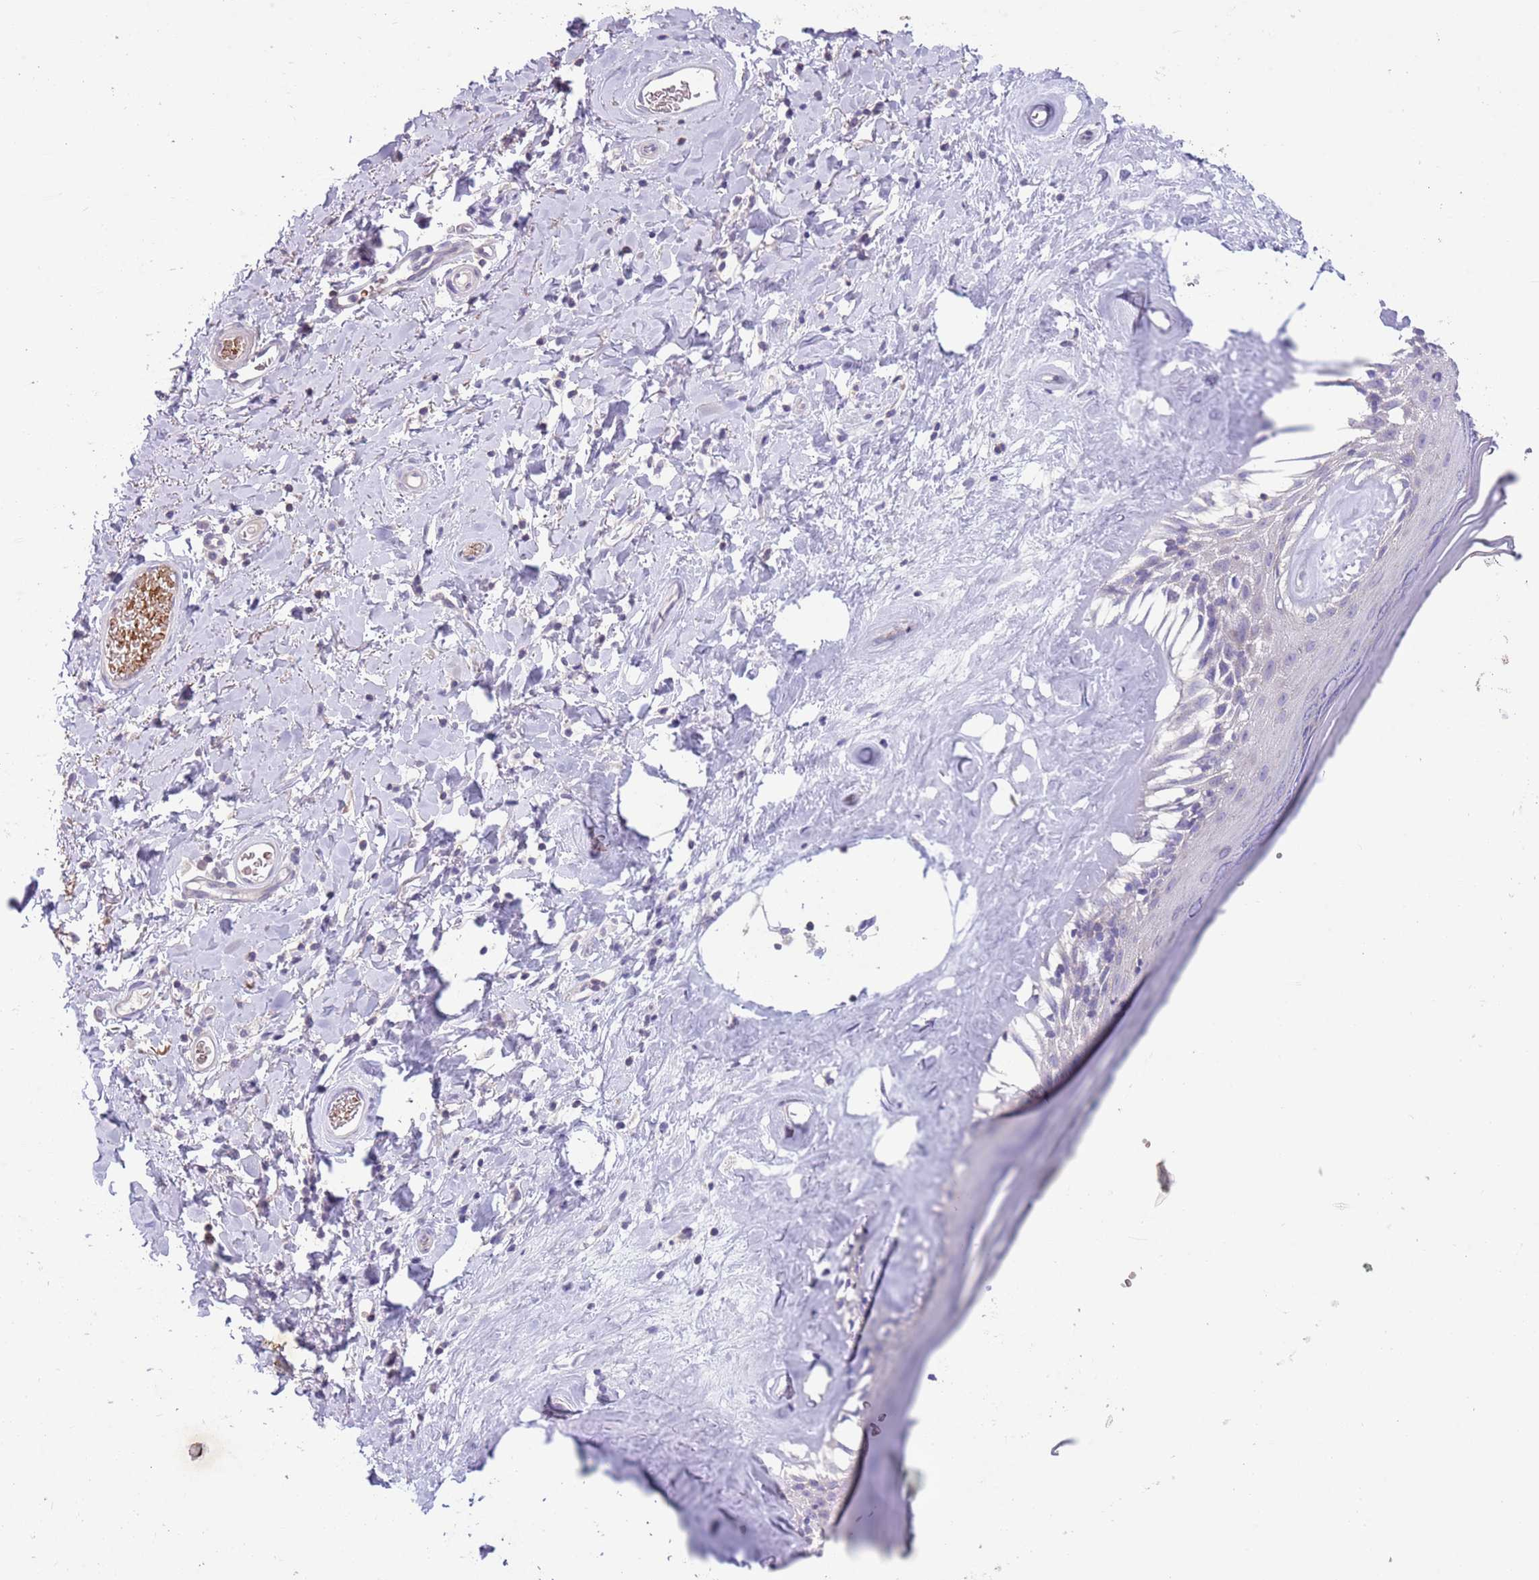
{"staining": {"intensity": "negative", "quantity": "none", "location": "none"}, "tissue": "skin", "cell_type": "Epidermal cells", "image_type": "normal", "snomed": [{"axis": "morphology", "description": "Normal tissue, NOS"}, {"axis": "morphology", "description": "Inflammation, NOS"}, {"axis": "topography", "description": "Vulva"}], "caption": "This is a photomicrograph of immunohistochemistry (IHC) staining of normal skin, which shows no positivity in epidermal cells.", "gene": "ZNF14", "patient": {"sex": "female", "age": 86}}